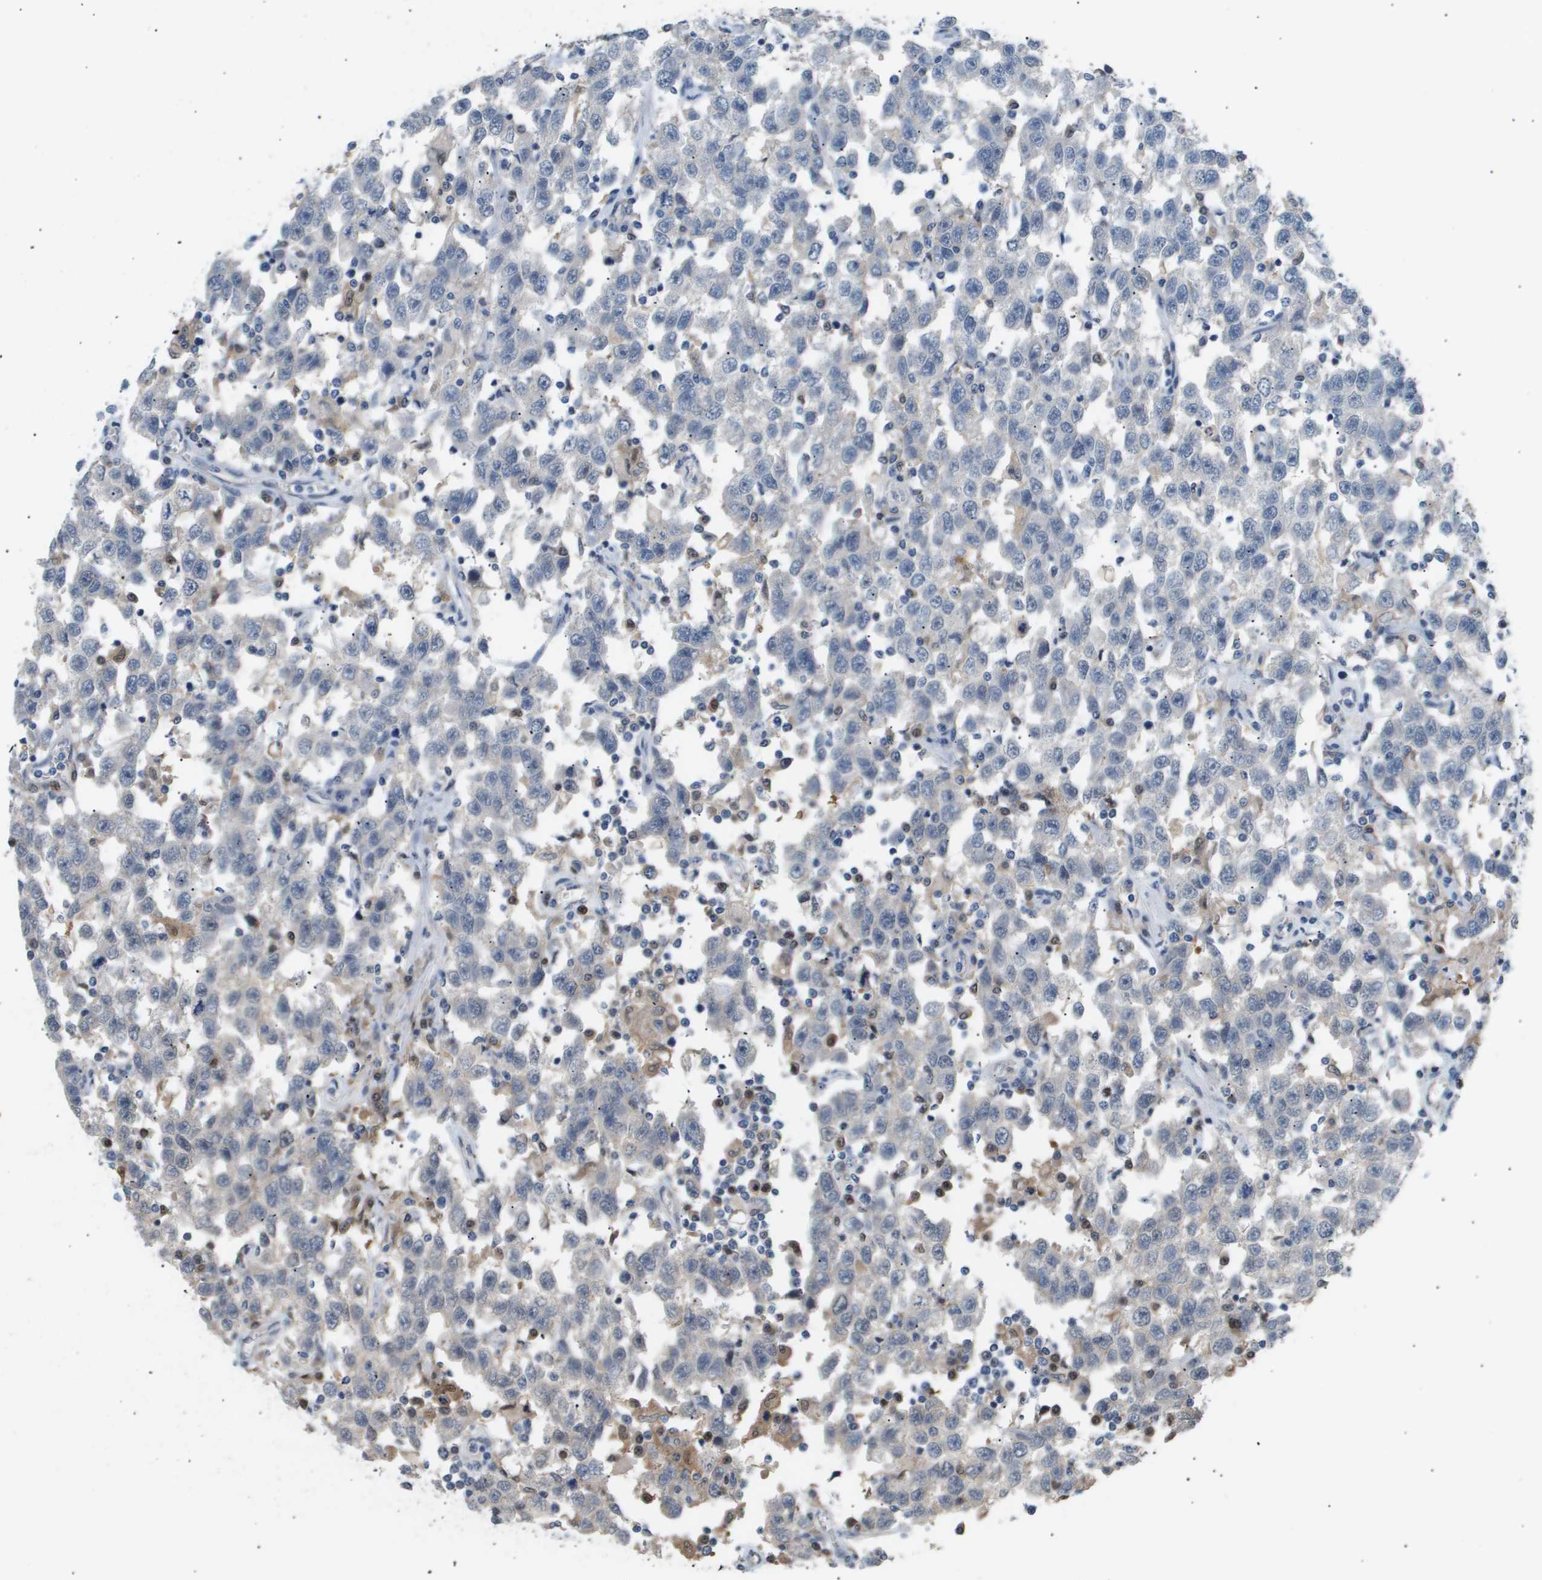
{"staining": {"intensity": "negative", "quantity": "none", "location": "none"}, "tissue": "testis cancer", "cell_type": "Tumor cells", "image_type": "cancer", "snomed": [{"axis": "morphology", "description": "Seminoma, NOS"}, {"axis": "topography", "description": "Testis"}], "caption": "There is no significant staining in tumor cells of testis cancer (seminoma). Nuclei are stained in blue.", "gene": "AKR1A1", "patient": {"sex": "male", "age": 41}}